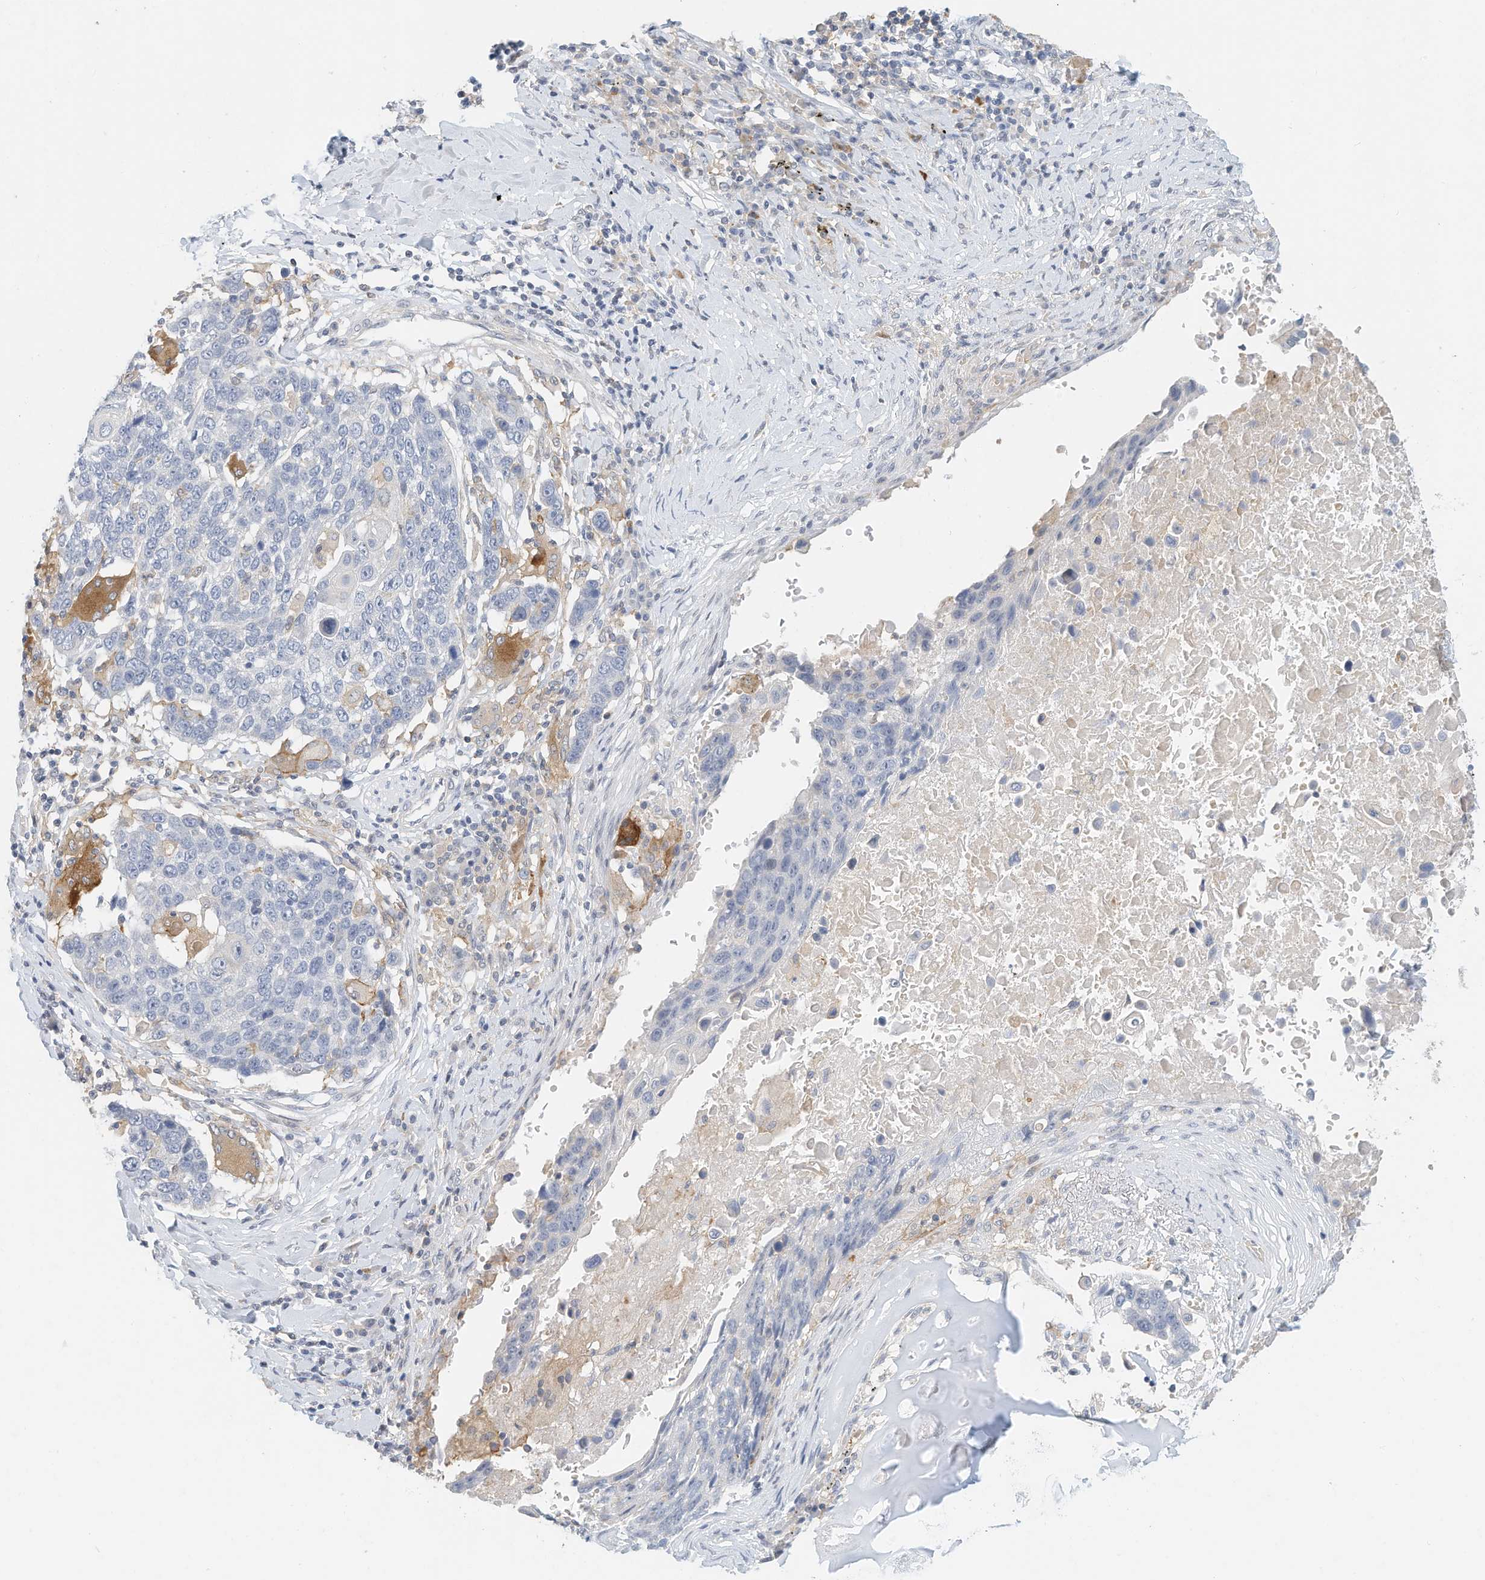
{"staining": {"intensity": "negative", "quantity": "none", "location": "none"}, "tissue": "lung cancer", "cell_type": "Tumor cells", "image_type": "cancer", "snomed": [{"axis": "morphology", "description": "Squamous cell carcinoma, NOS"}, {"axis": "topography", "description": "Lung"}], "caption": "Lung squamous cell carcinoma stained for a protein using immunohistochemistry (IHC) displays no staining tumor cells.", "gene": "MICAL1", "patient": {"sex": "male", "age": 66}}